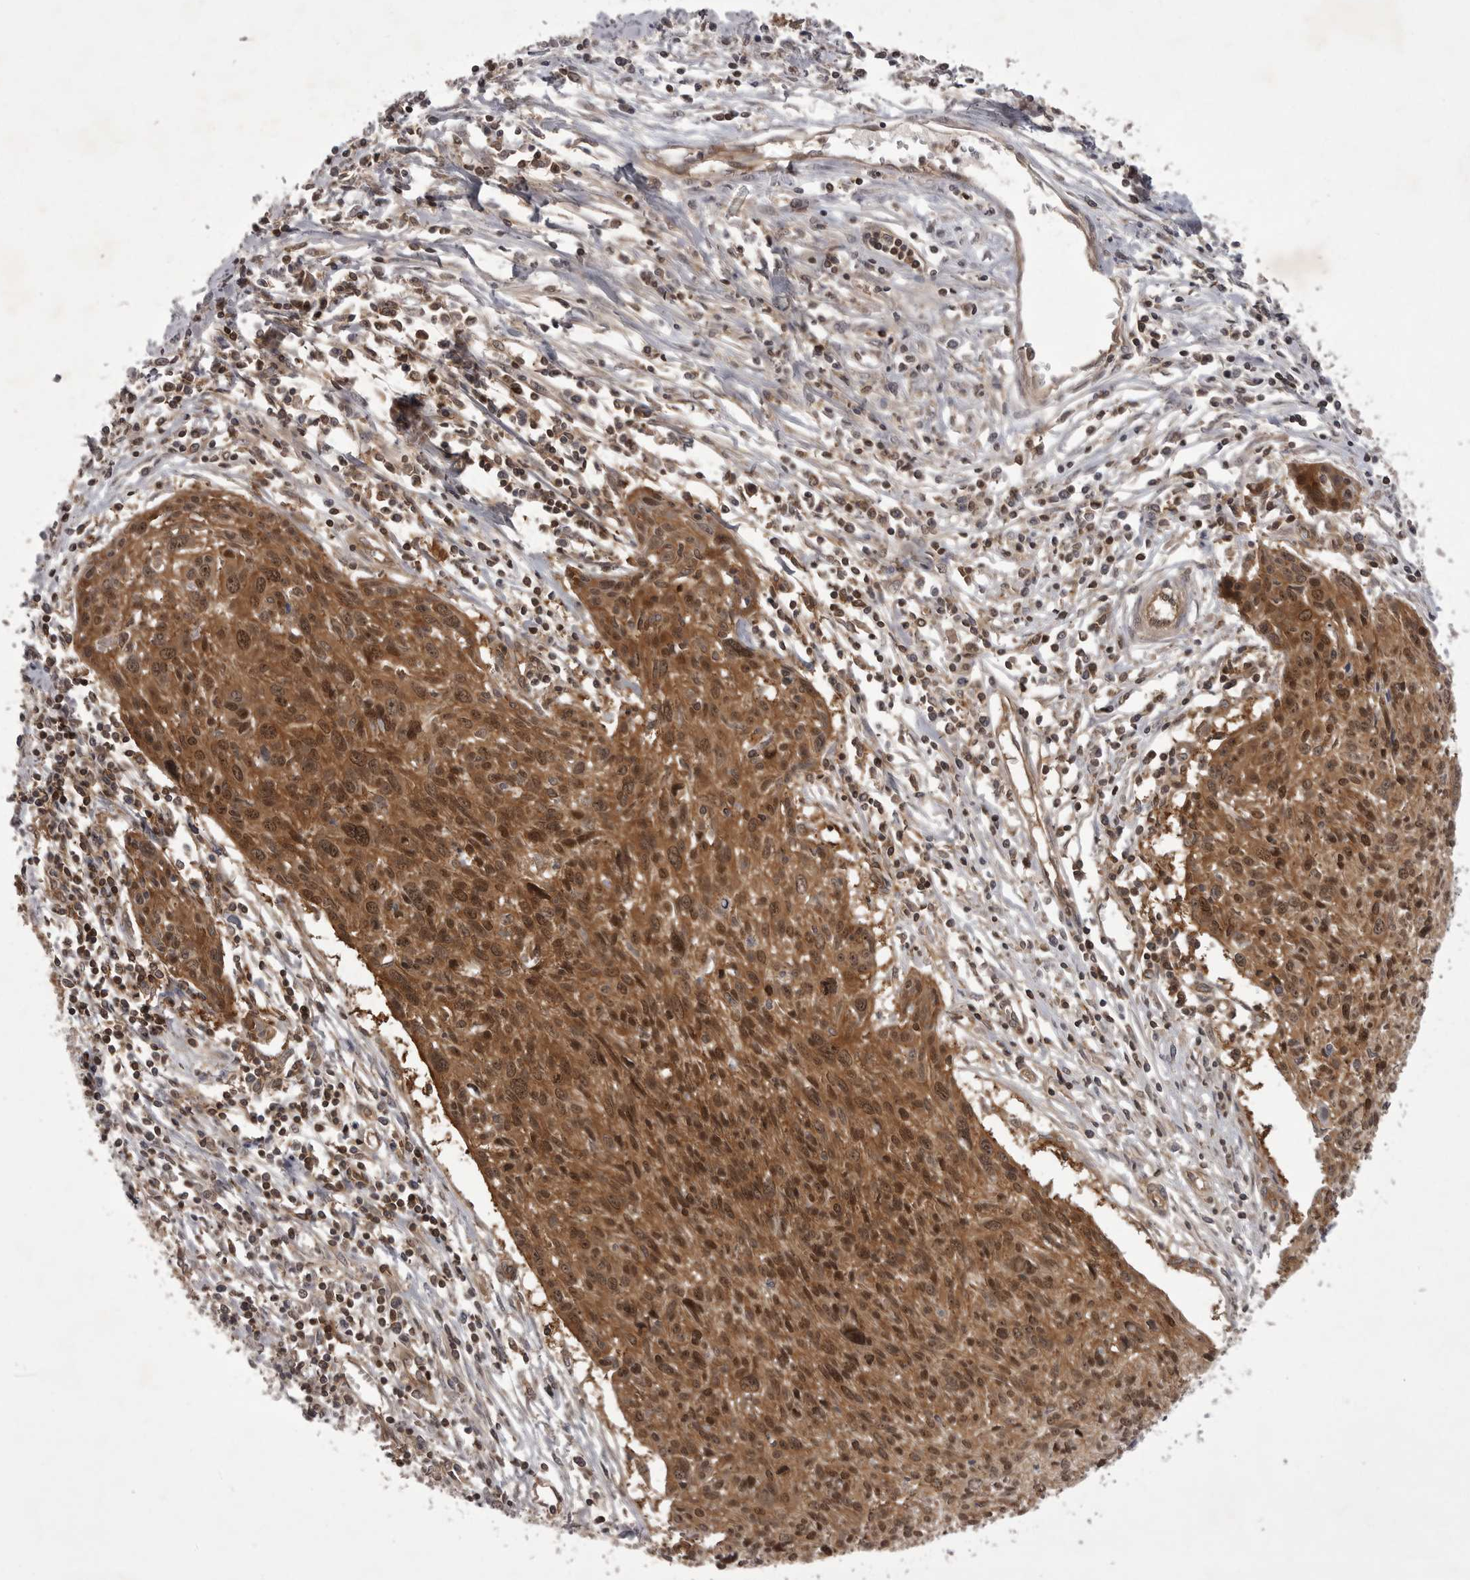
{"staining": {"intensity": "strong", "quantity": ">75%", "location": "cytoplasmic/membranous,nuclear"}, "tissue": "cervical cancer", "cell_type": "Tumor cells", "image_type": "cancer", "snomed": [{"axis": "morphology", "description": "Squamous cell carcinoma, NOS"}, {"axis": "topography", "description": "Cervix"}], "caption": "This micrograph exhibits cervical cancer (squamous cell carcinoma) stained with IHC to label a protein in brown. The cytoplasmic/membranous and nuclear of tumor cells show strong positivity for the protein. Nuclei are counter-stained blue.", "gene": "STK24", "patient": {"sex": "female", "age": 51}}